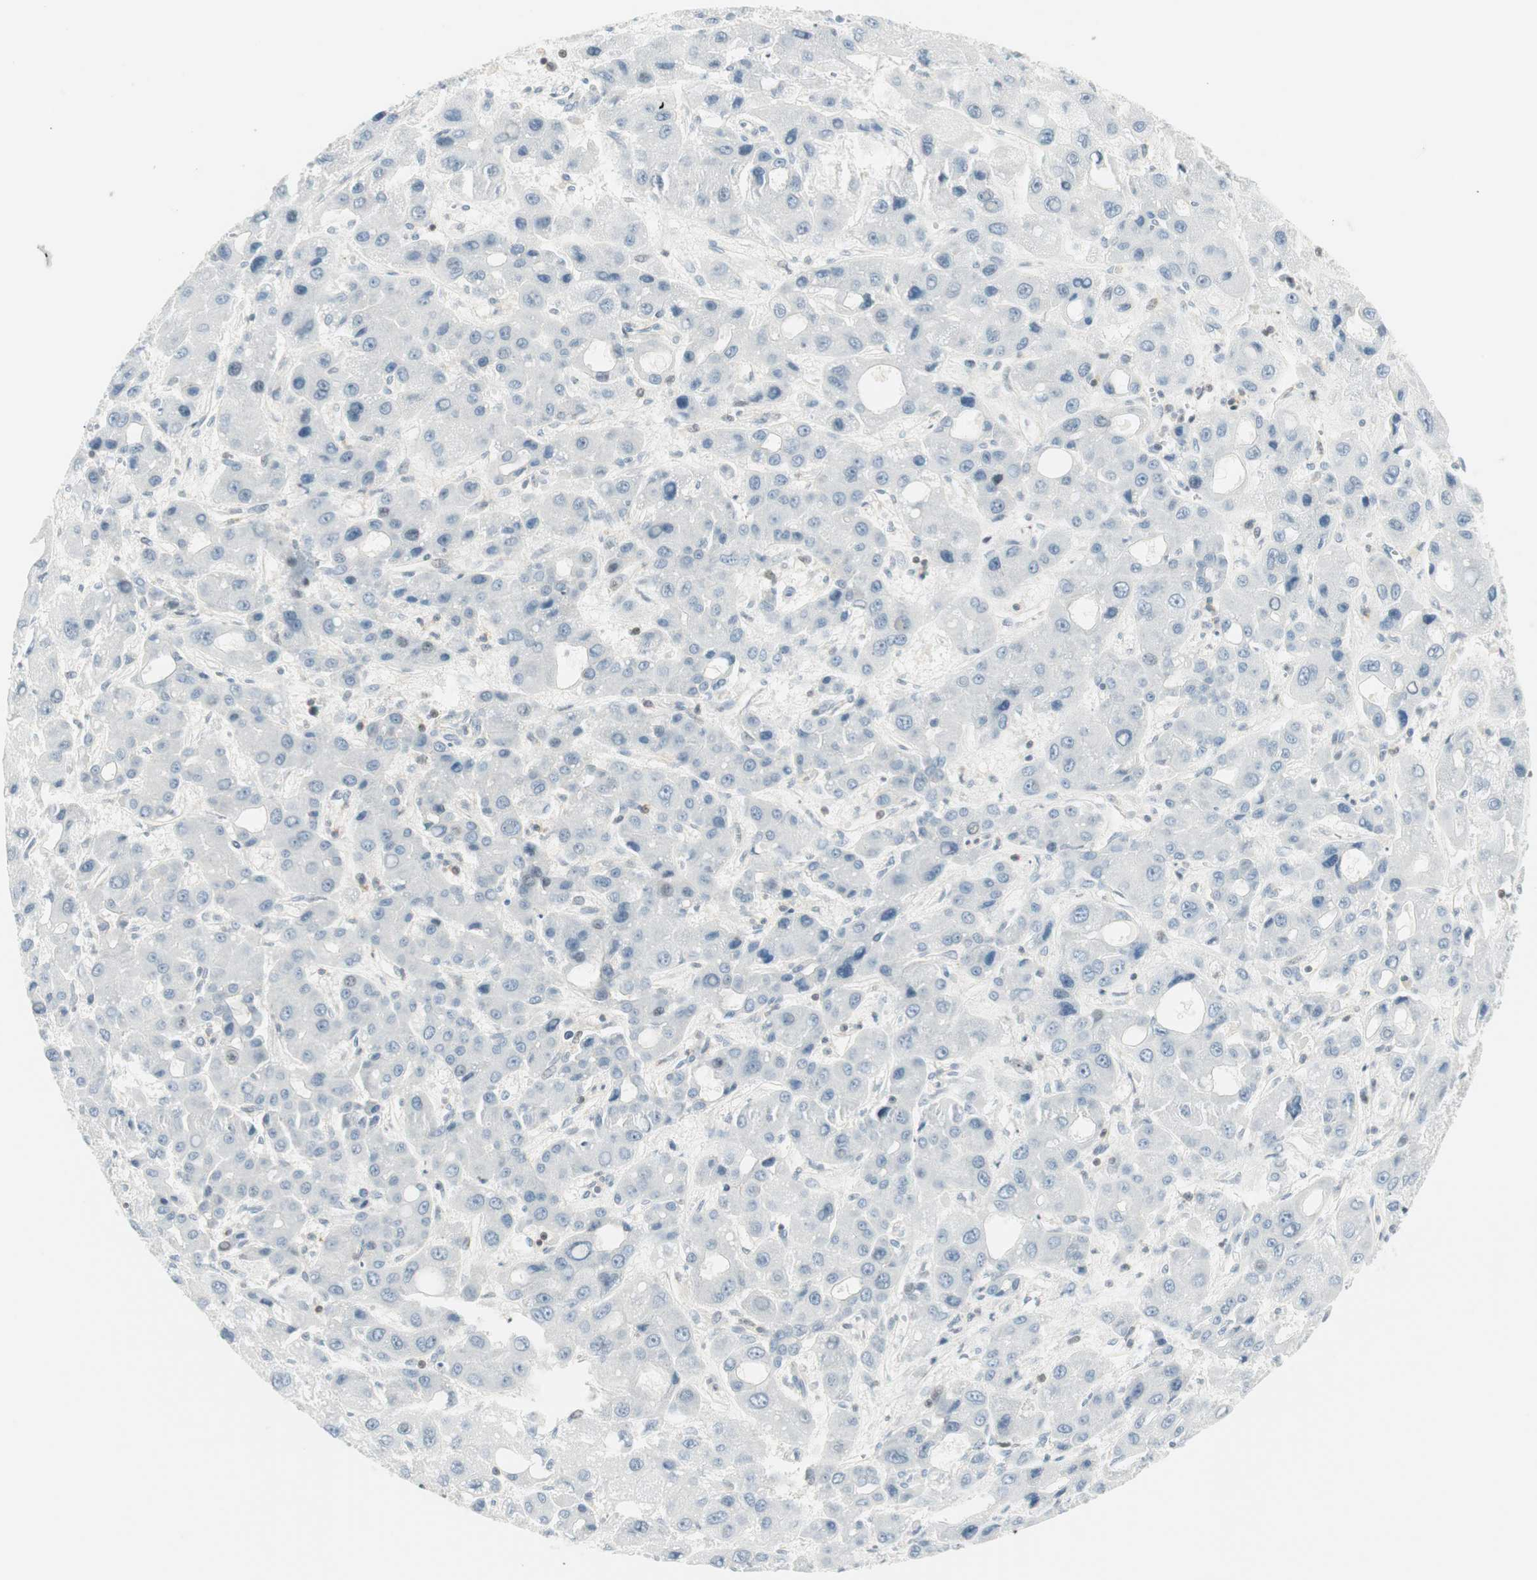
{"staining": {"intensity": "negative", "quantity": "none", "location": "none"}, "tissue": "liver cancer", "cell_type": "Tumor cells", "image_type": "cancer", "snomed": [{"axis": "morphology", "description": "Carcinoma, Hepatocellular, NOS"}, {"axis": "topography", "description": "Liver"}], "caption": "A photomicrograph of human liver hepatocellular carcinoma is negative for staining in tumor cells. (Brightfield microscopy of DAB immunohistochemistry (IHC) at high magnification).", "gene": "PPP1CA", "patient": {"sex": "male", "age": 55}}